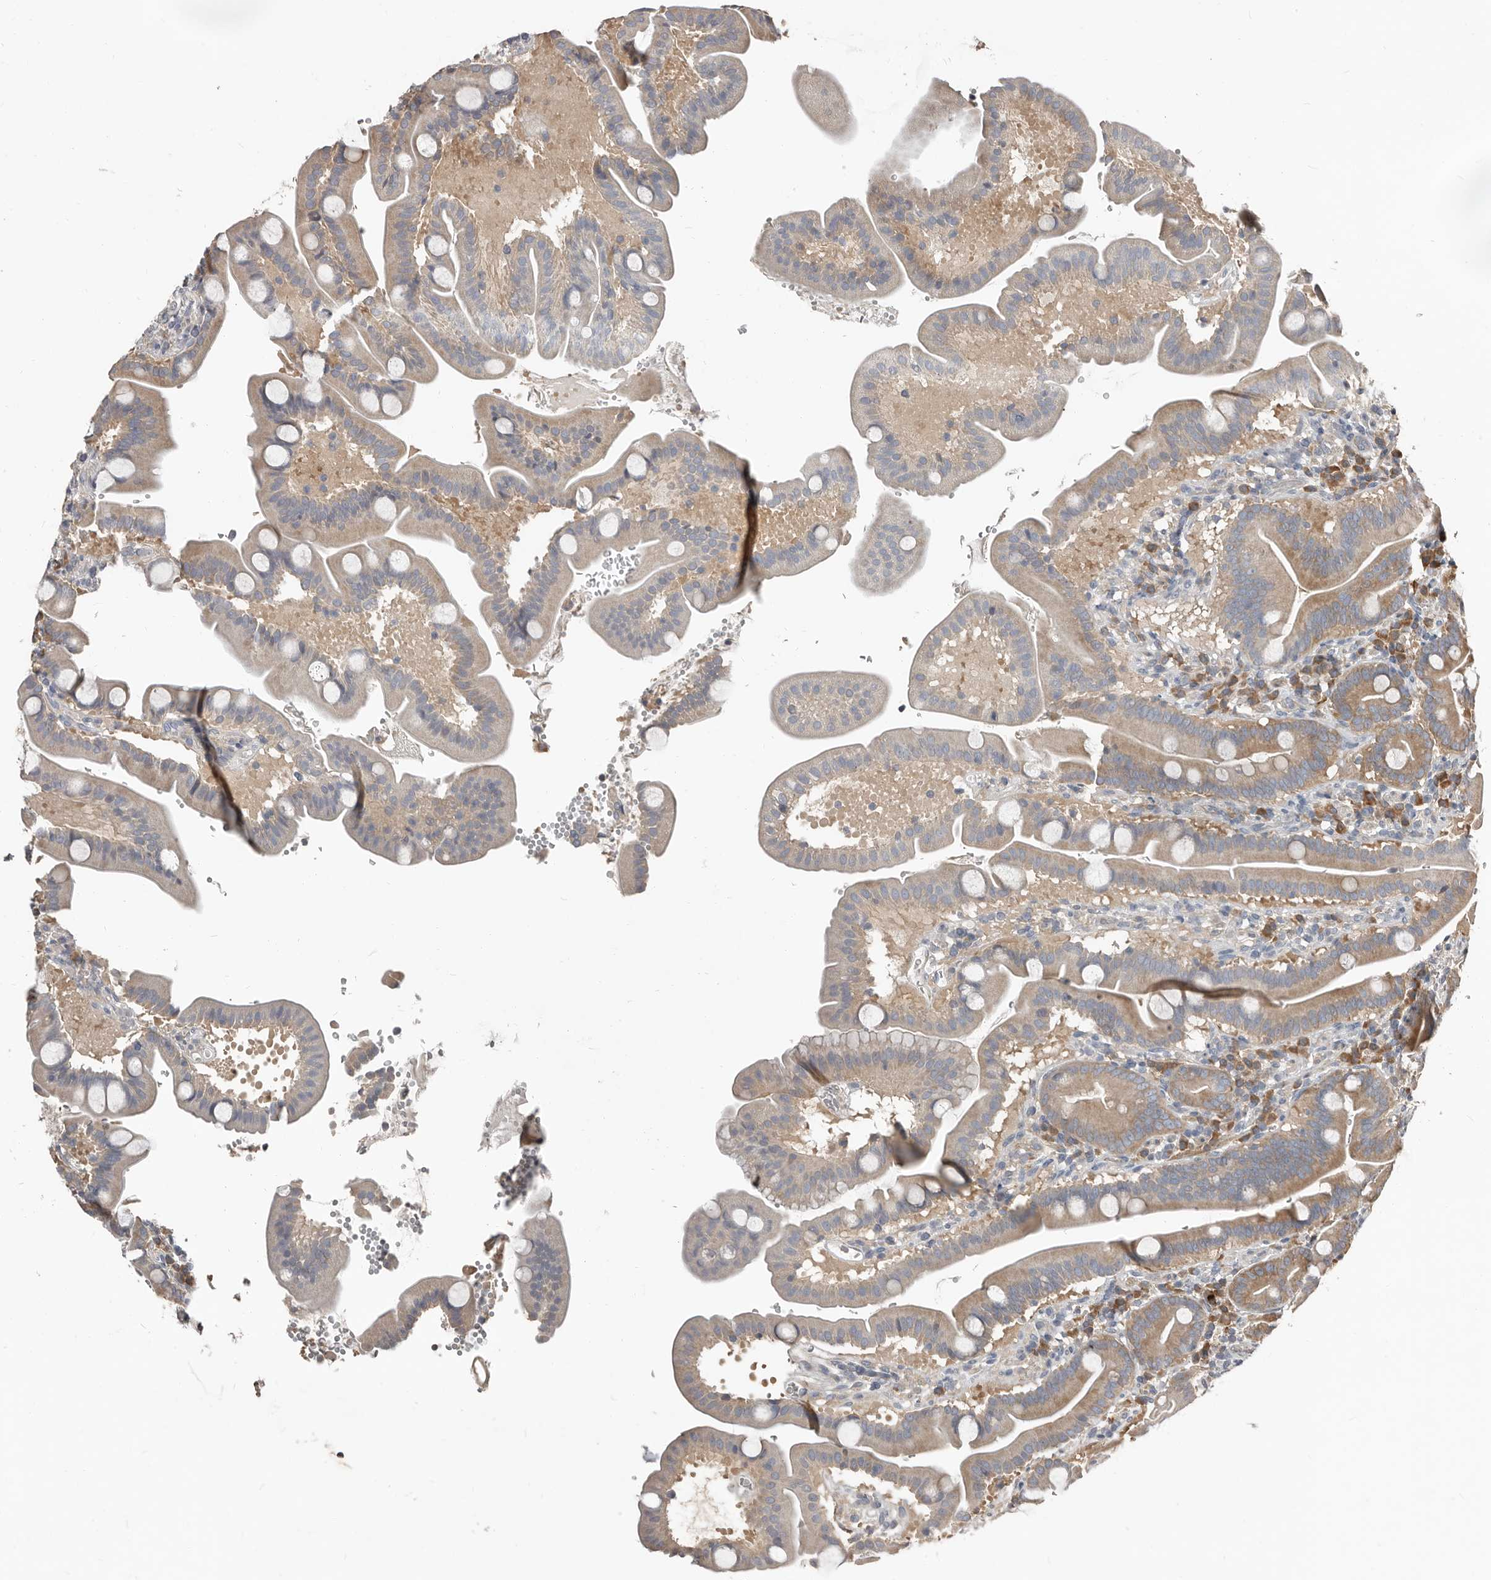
{"staining": {"intensity": "moderate", "quantity": "25%-75%", "location": "cytoplasmic/membranous"}, "tissue": "duodenum", "cell_type": "Glandular cells", "image_type": "normal", "snomed": [{"axis": "morphology", "description": "Normal tissue, NOS"}, {"axis": "topography", "description": "Duodenum"}], "caption": "Immunohistochemistry (IHC) histopathology image of normal duodenum: duodenum stained using IHC reveals medium levels of moderate protein expression localized specifically in the cytoplasmic/membranous of glandular cells, appearing as a cytoplasmic/membranous brown color.", "gene": "AKNAD1", "patient": {"sex": "male", "age": 54}}